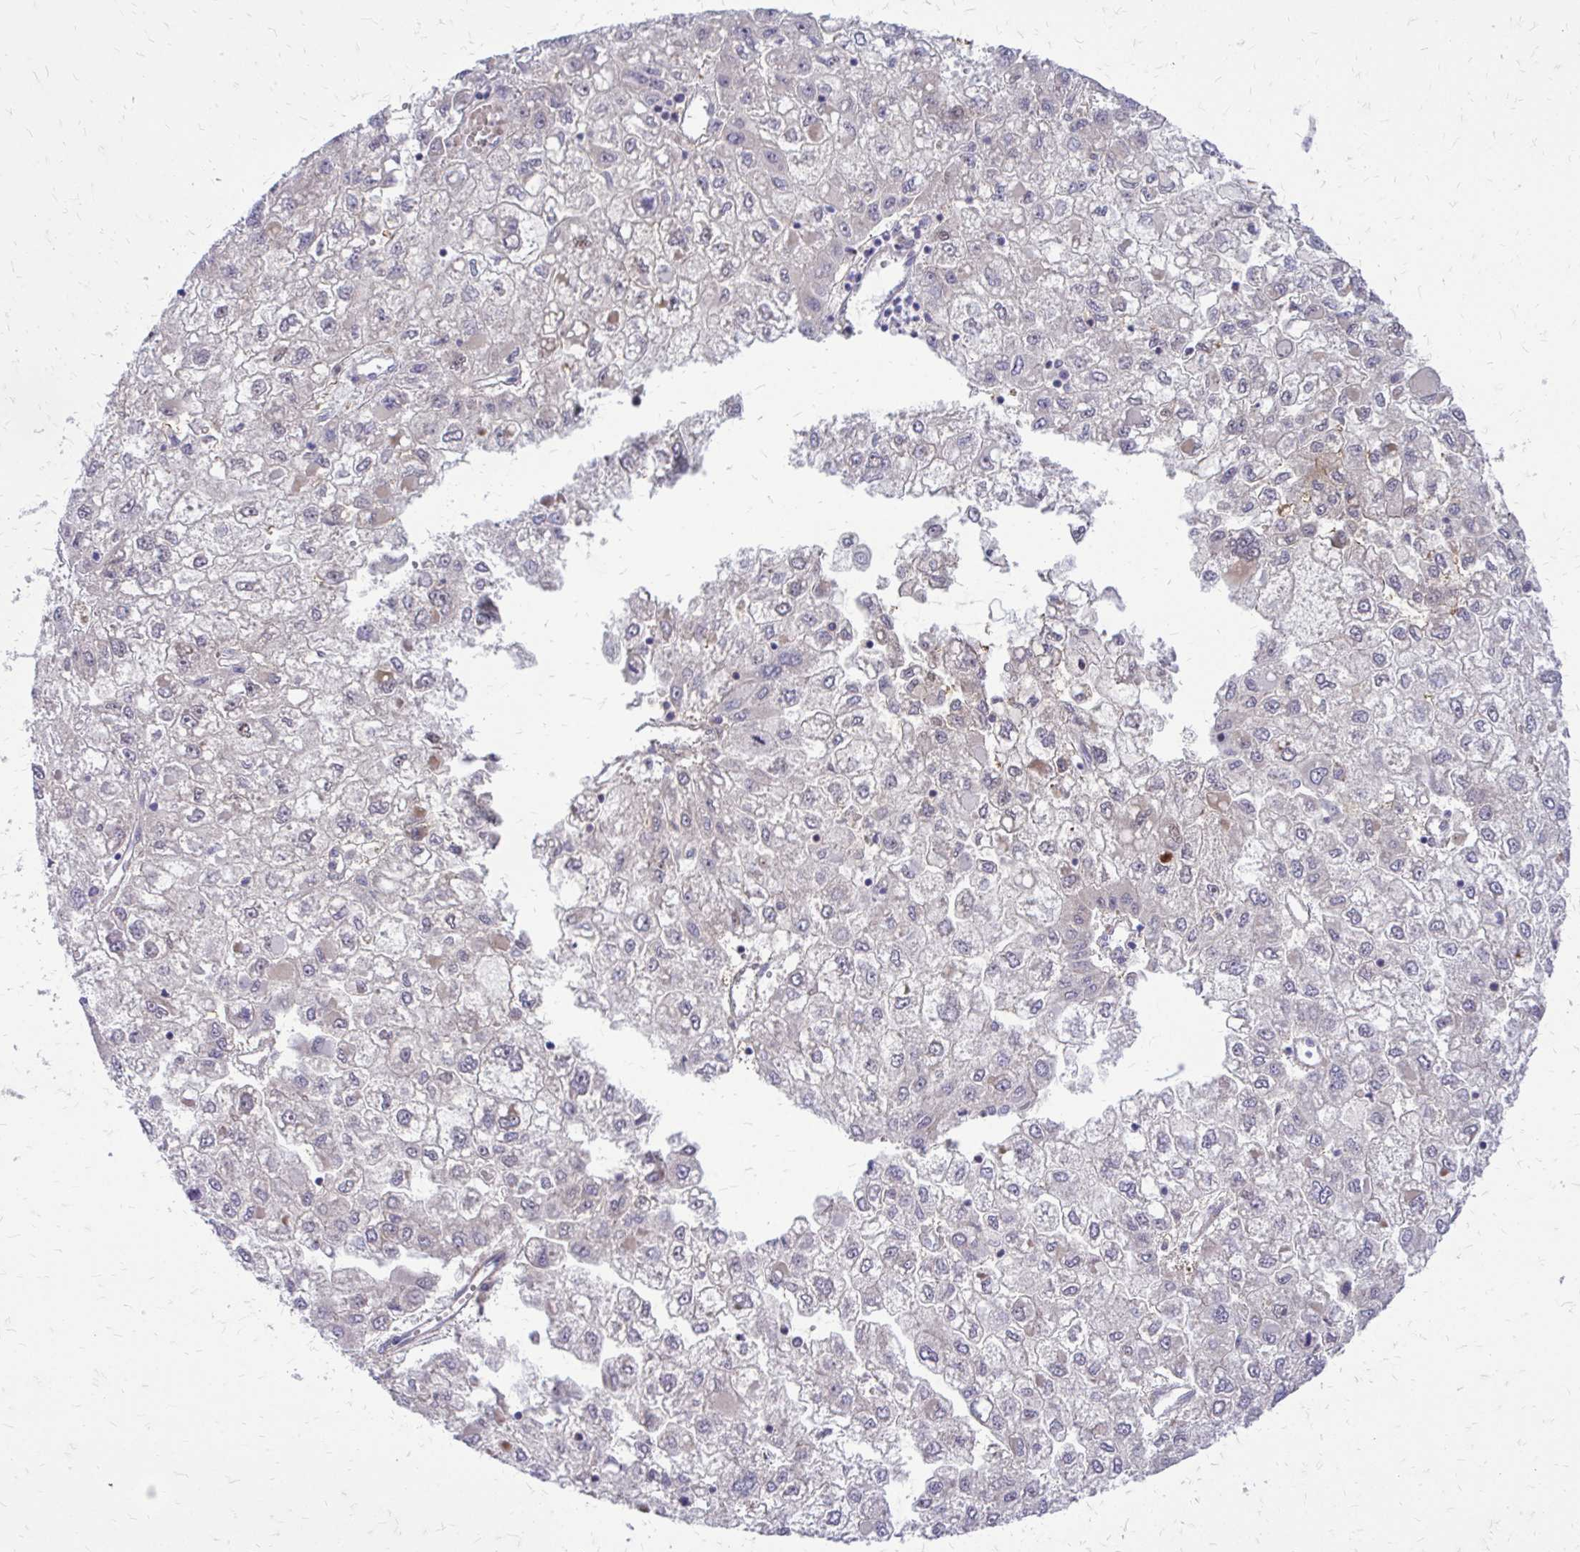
{"staining": {"intensity": "negative", "quantity": "none", "location": "none"}, "tissue": "liver cancer", "cell_type": "Tumor cells", "image_type": "cancer", "snomed": [{"axis": "morphology", "description": "Carcinoma, Hepatocellular, NOS"}, {"axis": "topography", "description": "Liver"}], "caption": "The photomicrograph reveals no staining of tumor cells in hepatocellular carcinoma (liver).", "gene": "PPDPFL", "patient": {"sex": "male", "age": 40}}